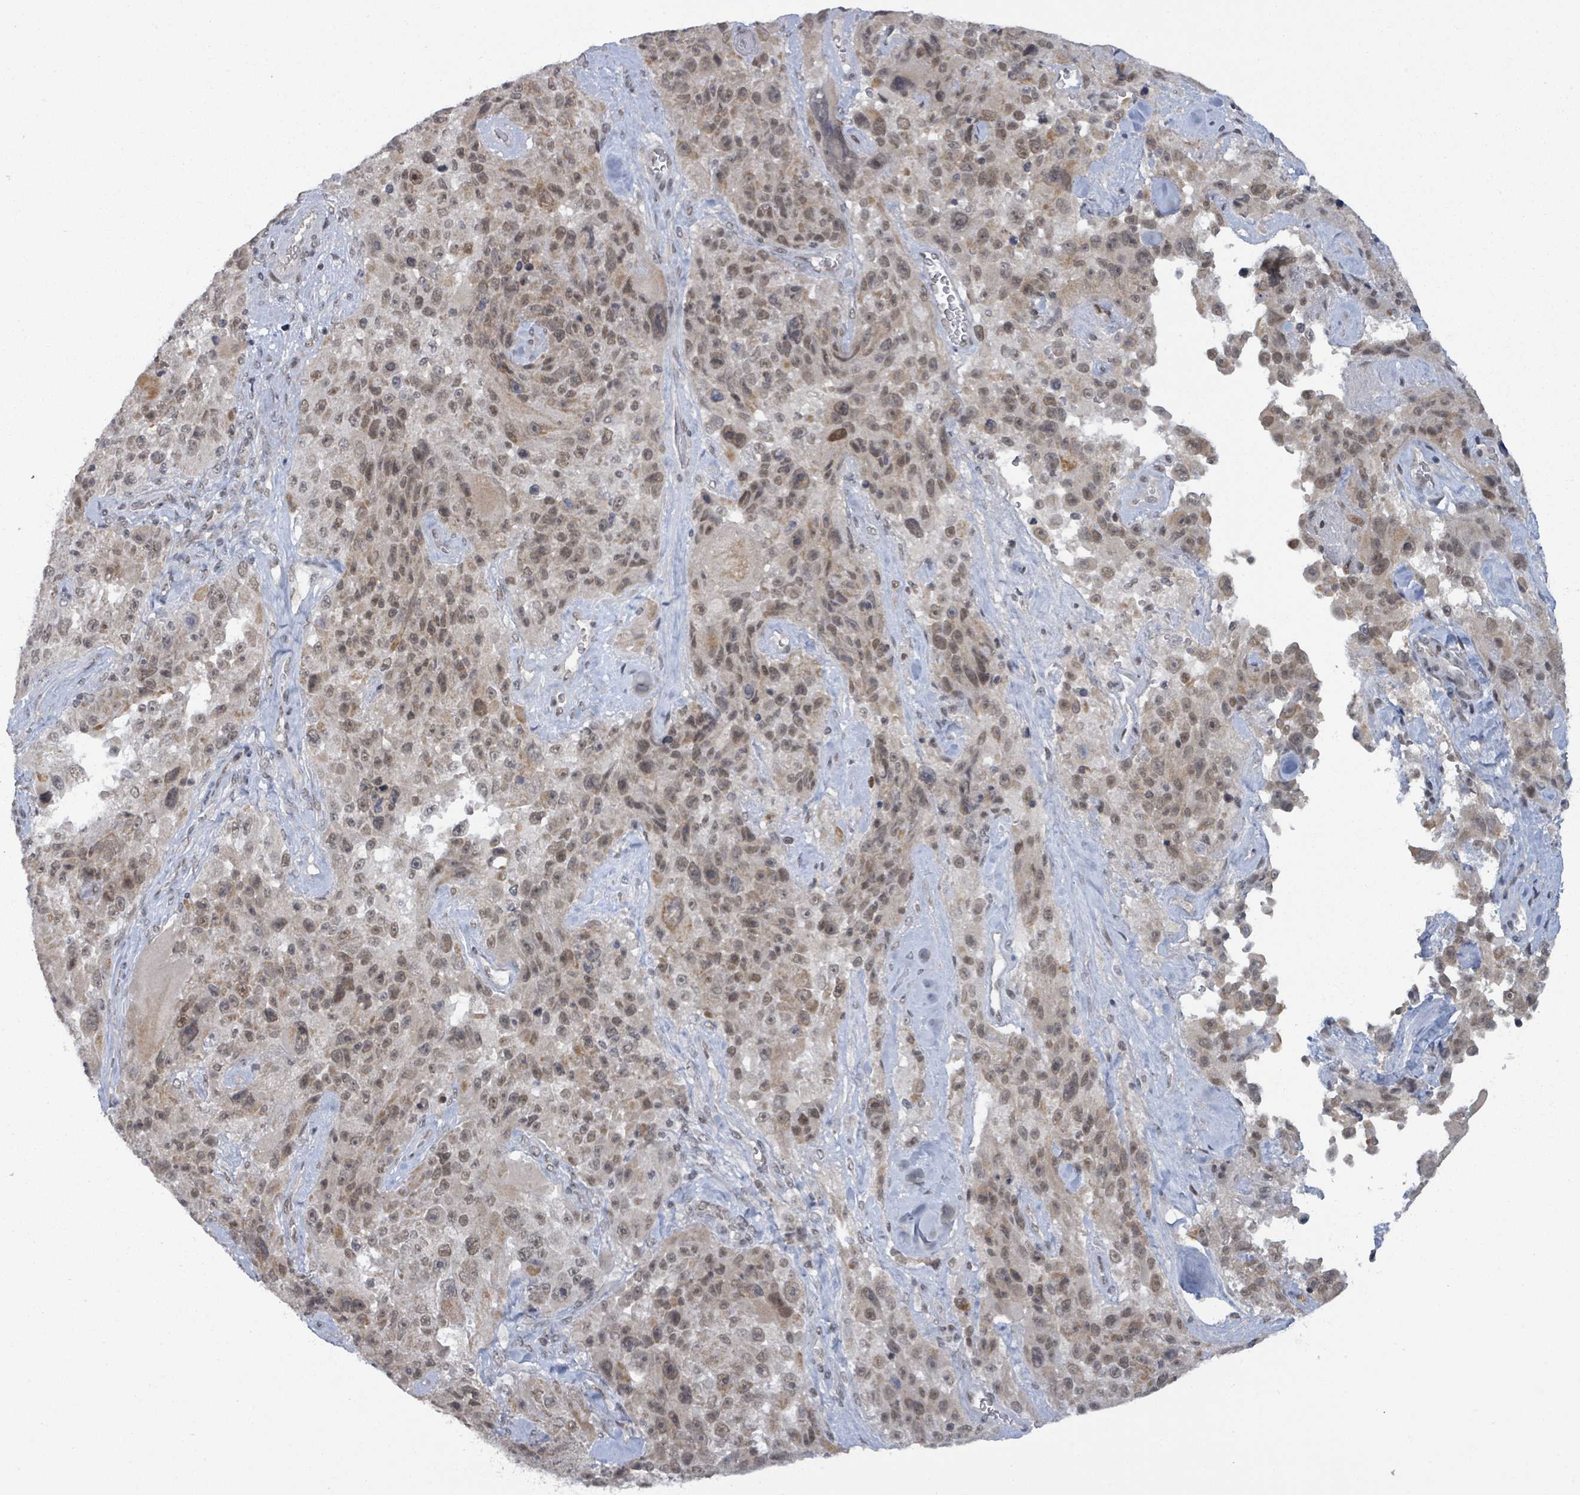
{"staining": {"intensity": "moderate", "quantity": ">75%", "location": "nuclear"}, "tissue": "melanoma", "cell_type": "Tumor cells", "image_type": "cancer", "snomed": [{"axis": "morphology", "description": "Malignant melanoma, Metastatic site"}, {"axis": "topography", "description": "Lymph node"}], "caption": "There is medium levels of moderate nuclear staining in tumor cells of melanoma, as demonstrated by immunohistochemical staining (brown color).", "gene": "BANP", "patient": {"sex": "male", "age": 62}}